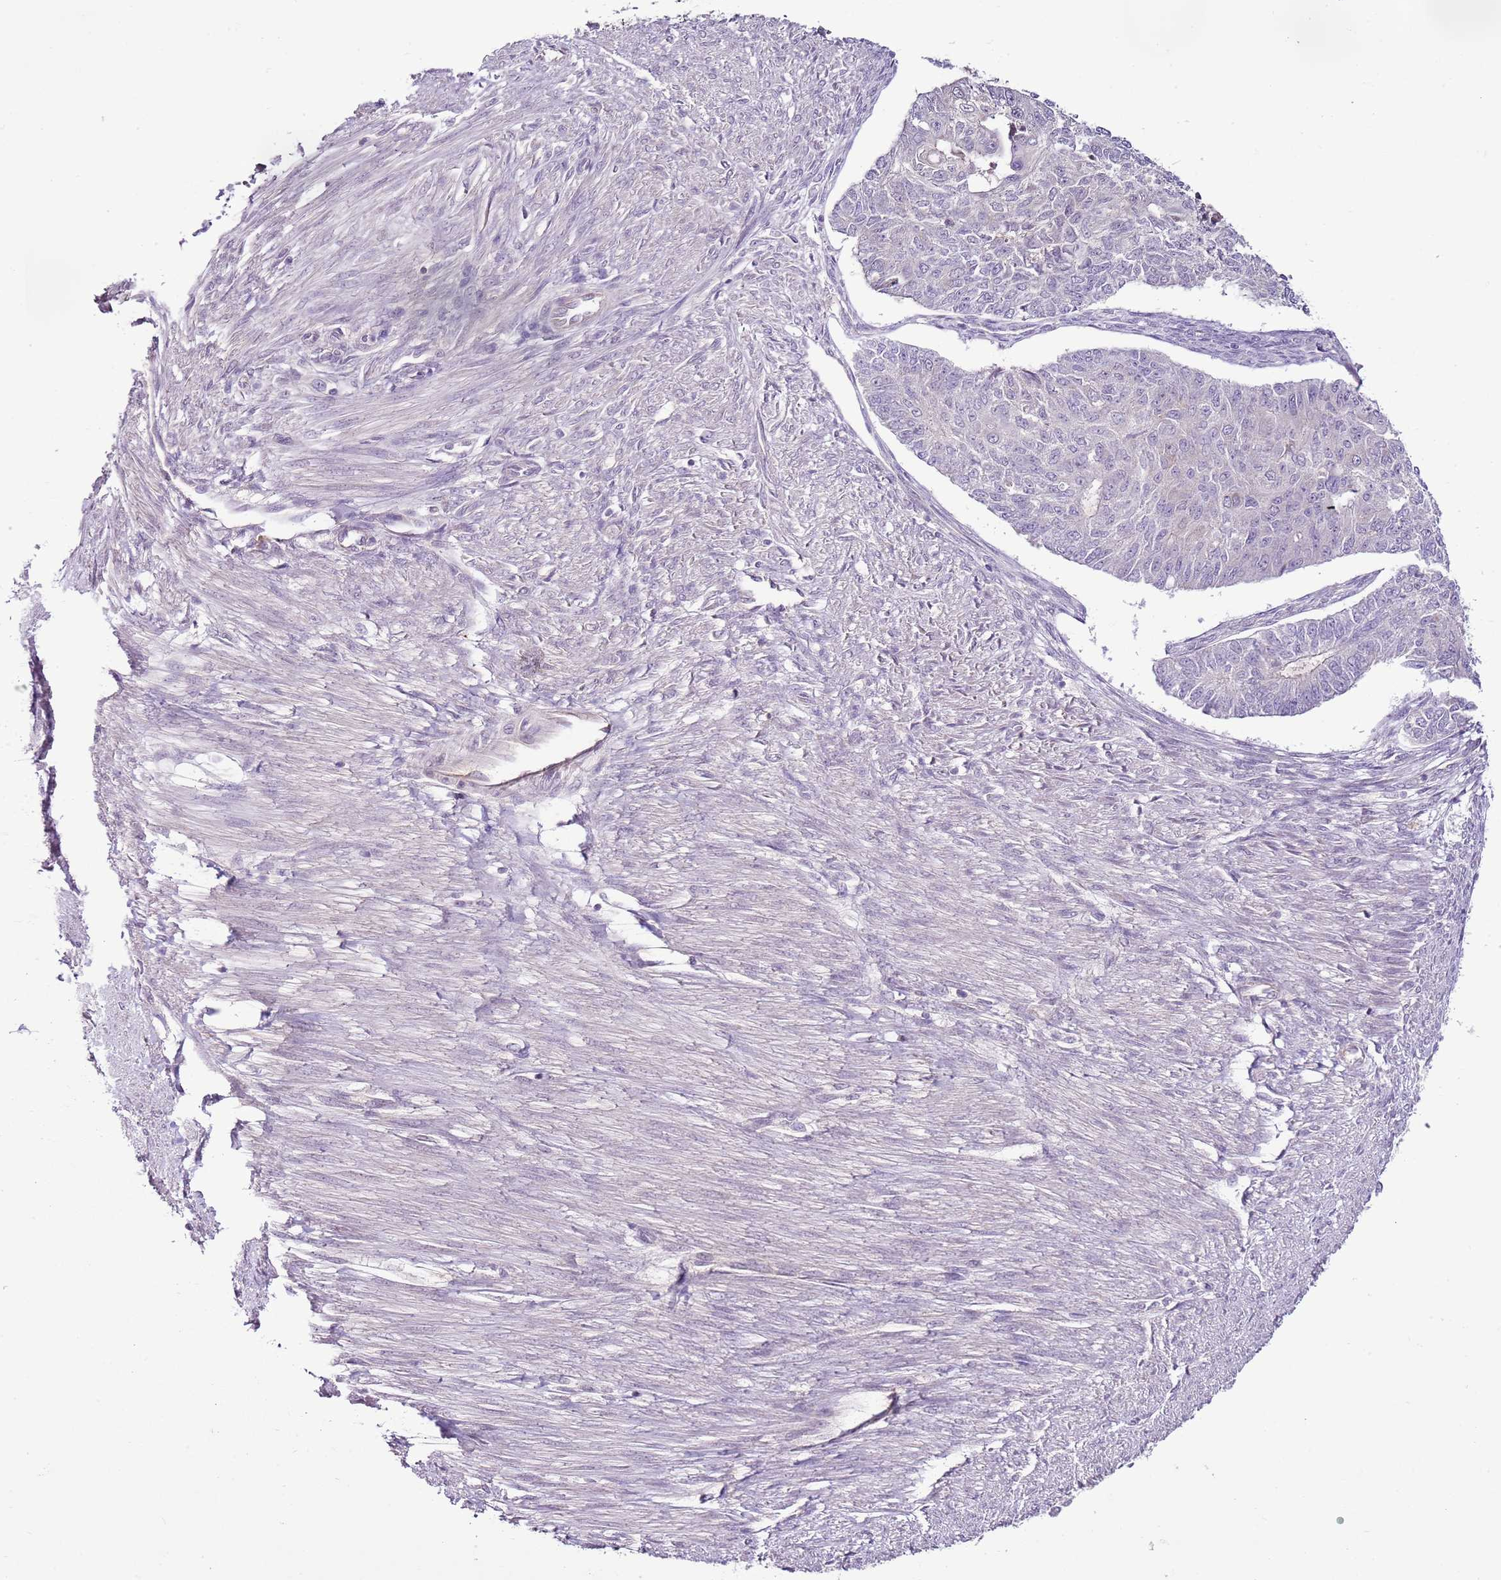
{"staining": {"intensity": "negative", "quantity": "none", "location": "none"}, "tissue": "endometrial cancer", "cell_type": "Tumor cells", "image_type": "cancer", "snomed": [{"axis": "morphology", "description": "Adenocarcinoma, NOS"}, {"axis": "topography", "description": "Endometrium"}], "caption": "DAB (3,3'-diaminobenzidine) immunohistochemical staining of endometrial cancer exhibits no significant expression in tumor cells.", "gene": "CMKLR1", "patient": {"sex": "female", "age": 32}}